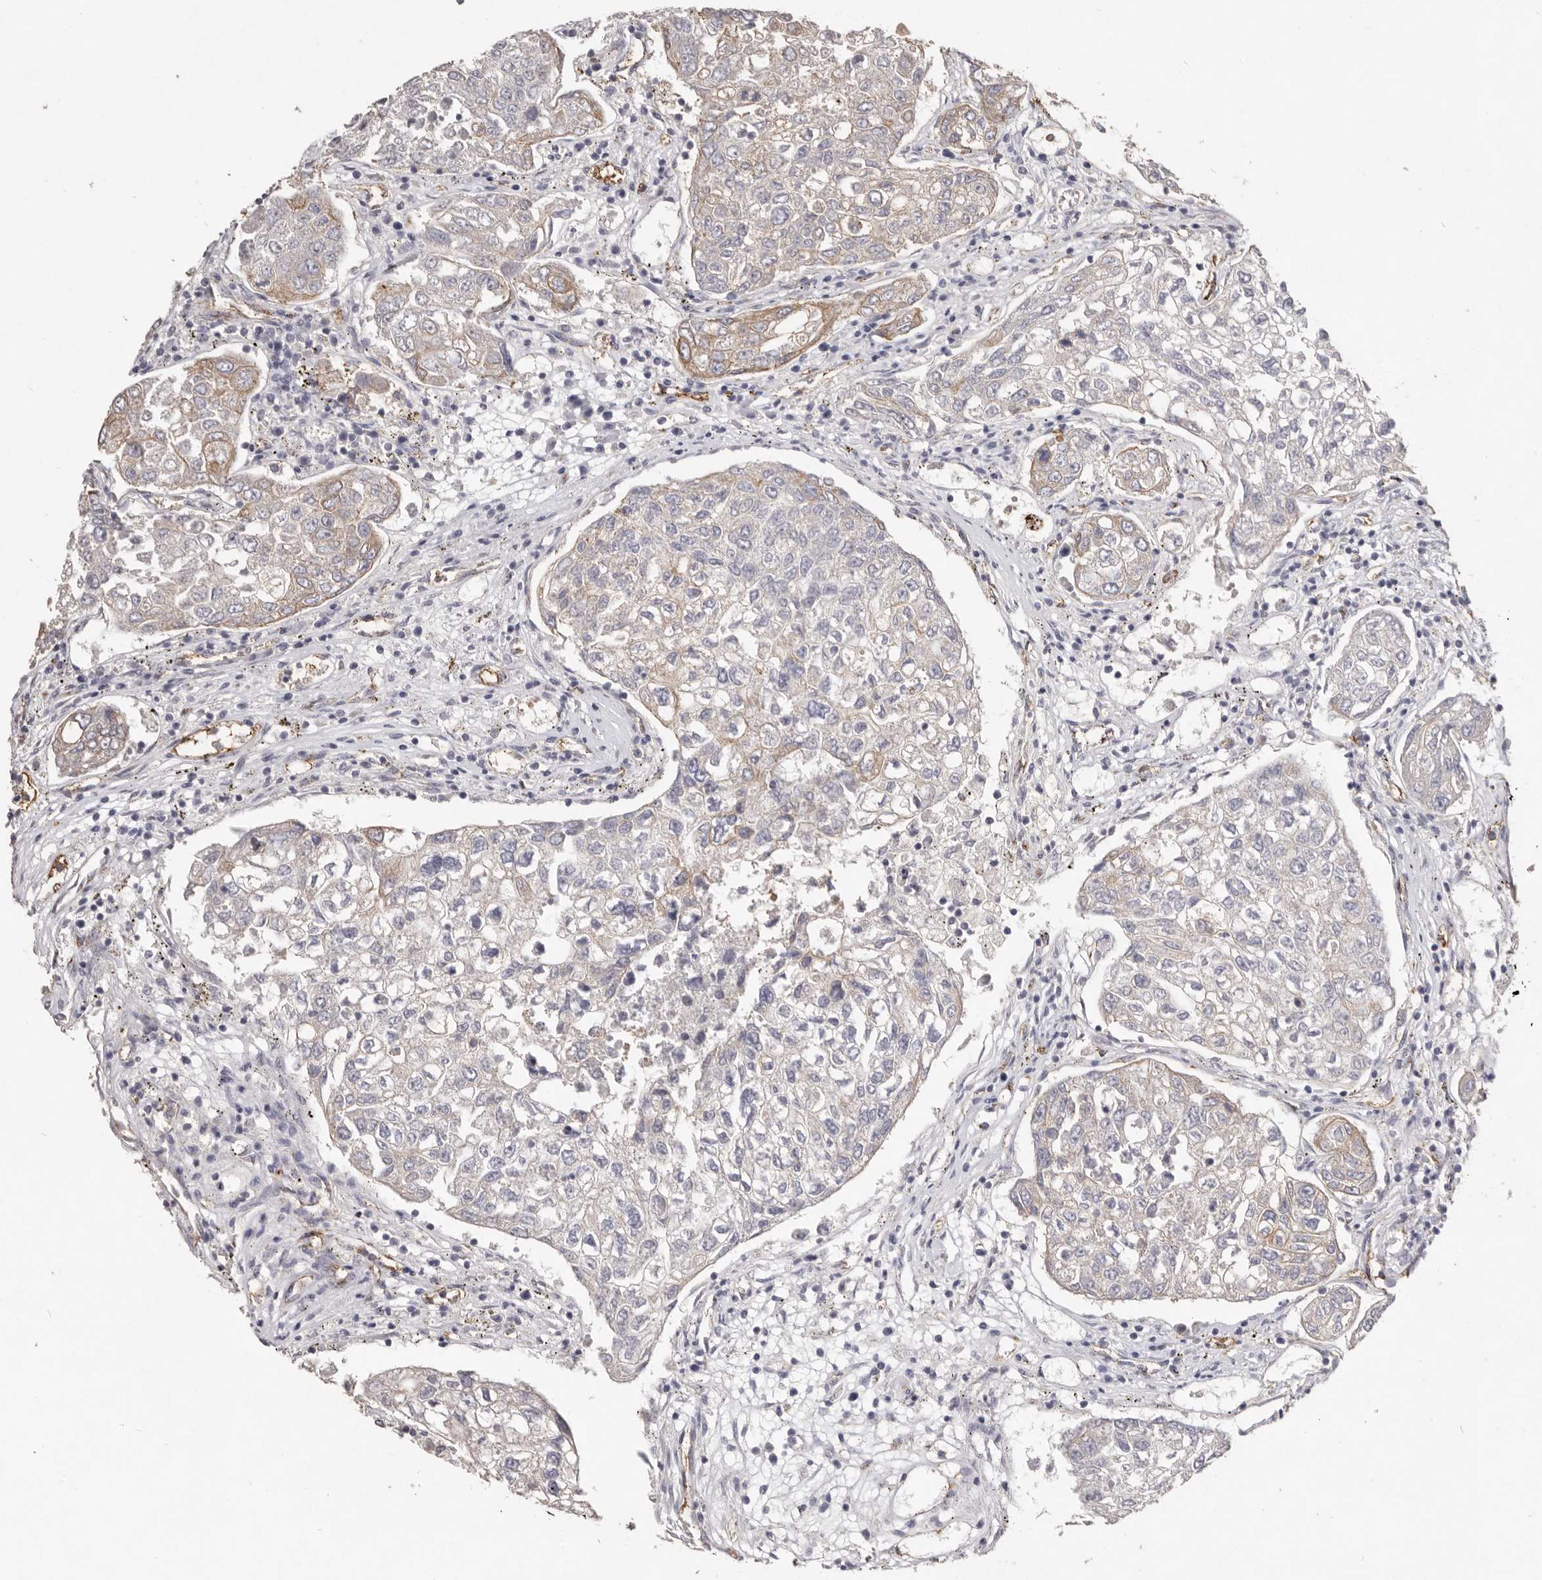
{"staining": {"intensity": "moderate", "quantity": "<25%", "location": "cytoplasmic/membranous"}, "tissue": "urothelial cancer", "cell_type": "Tumor cells", "image_type": "cancer", "snomed": [{"axis": "morphology", "description": "Urothelial carcinoma, High grade"}, {"axis": "topography", "description": "Lymph node"}, {"axis": "topography", "description": "Urinary bladder"}], "caption": "Immunohistochemical staining of human urothelial cancer shows low levels of moderate cytoplasmic/membranous staining in about <25% of tumor cells.", "gene": "ZYG11B", "patient": {"sex": "male", "age": 51}}